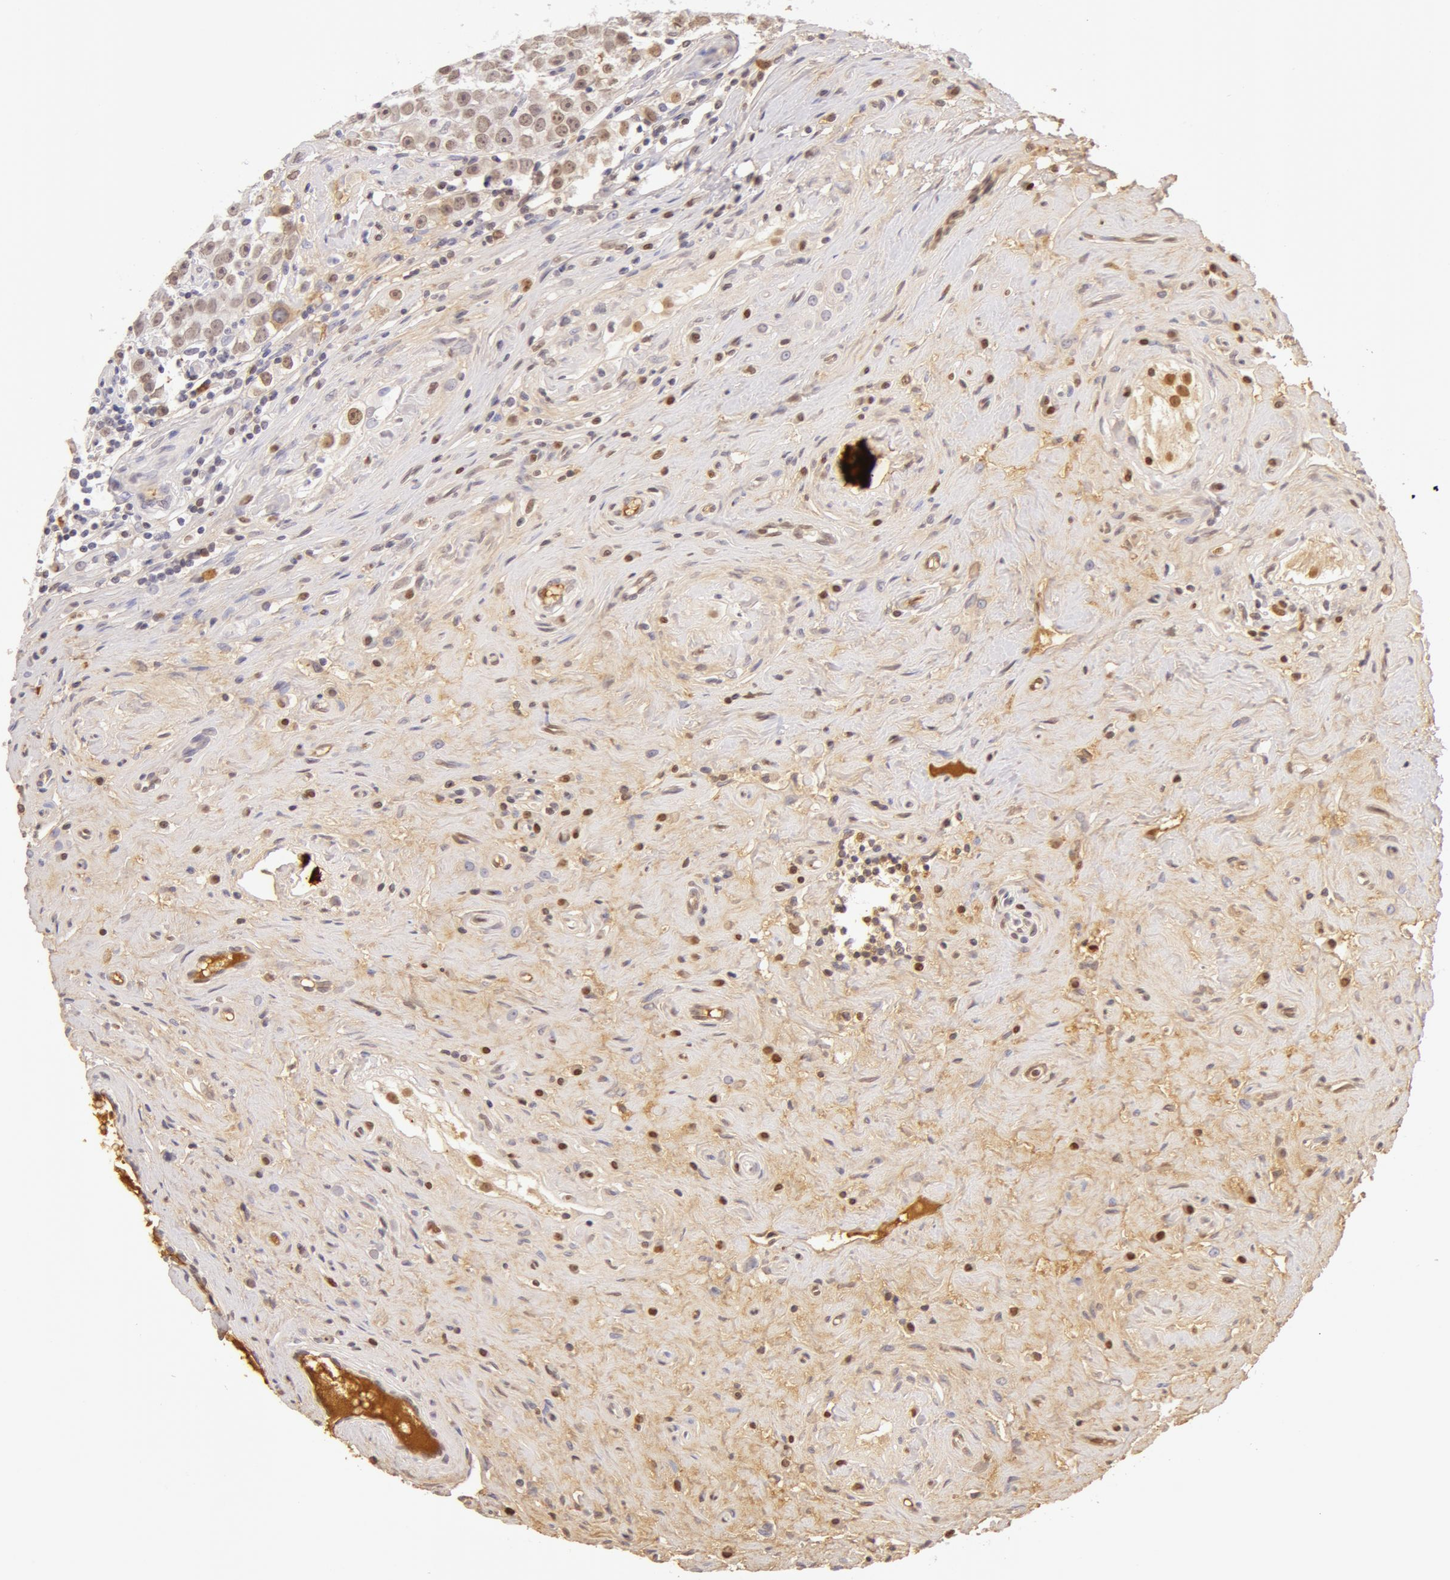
{"staining": {"intensity": "weak", "quantity": "<25%", "location": "cytoplasmic/membranous,nuclear"}, "tissue": "testis cancer", "cell_type": "Tumor cells", "image_type": "cancer", "snomed": [{"axis": "morphology", "description": "Seminoma, NOS"}, {"axis": "topography", "description": "Testis"}], "caption": "Photomicrograph shows no significant protein positivity in tumor cells of seminoma (testis).", "gene": "AHSG", "patient": {"sex": "male", "age": 32}}